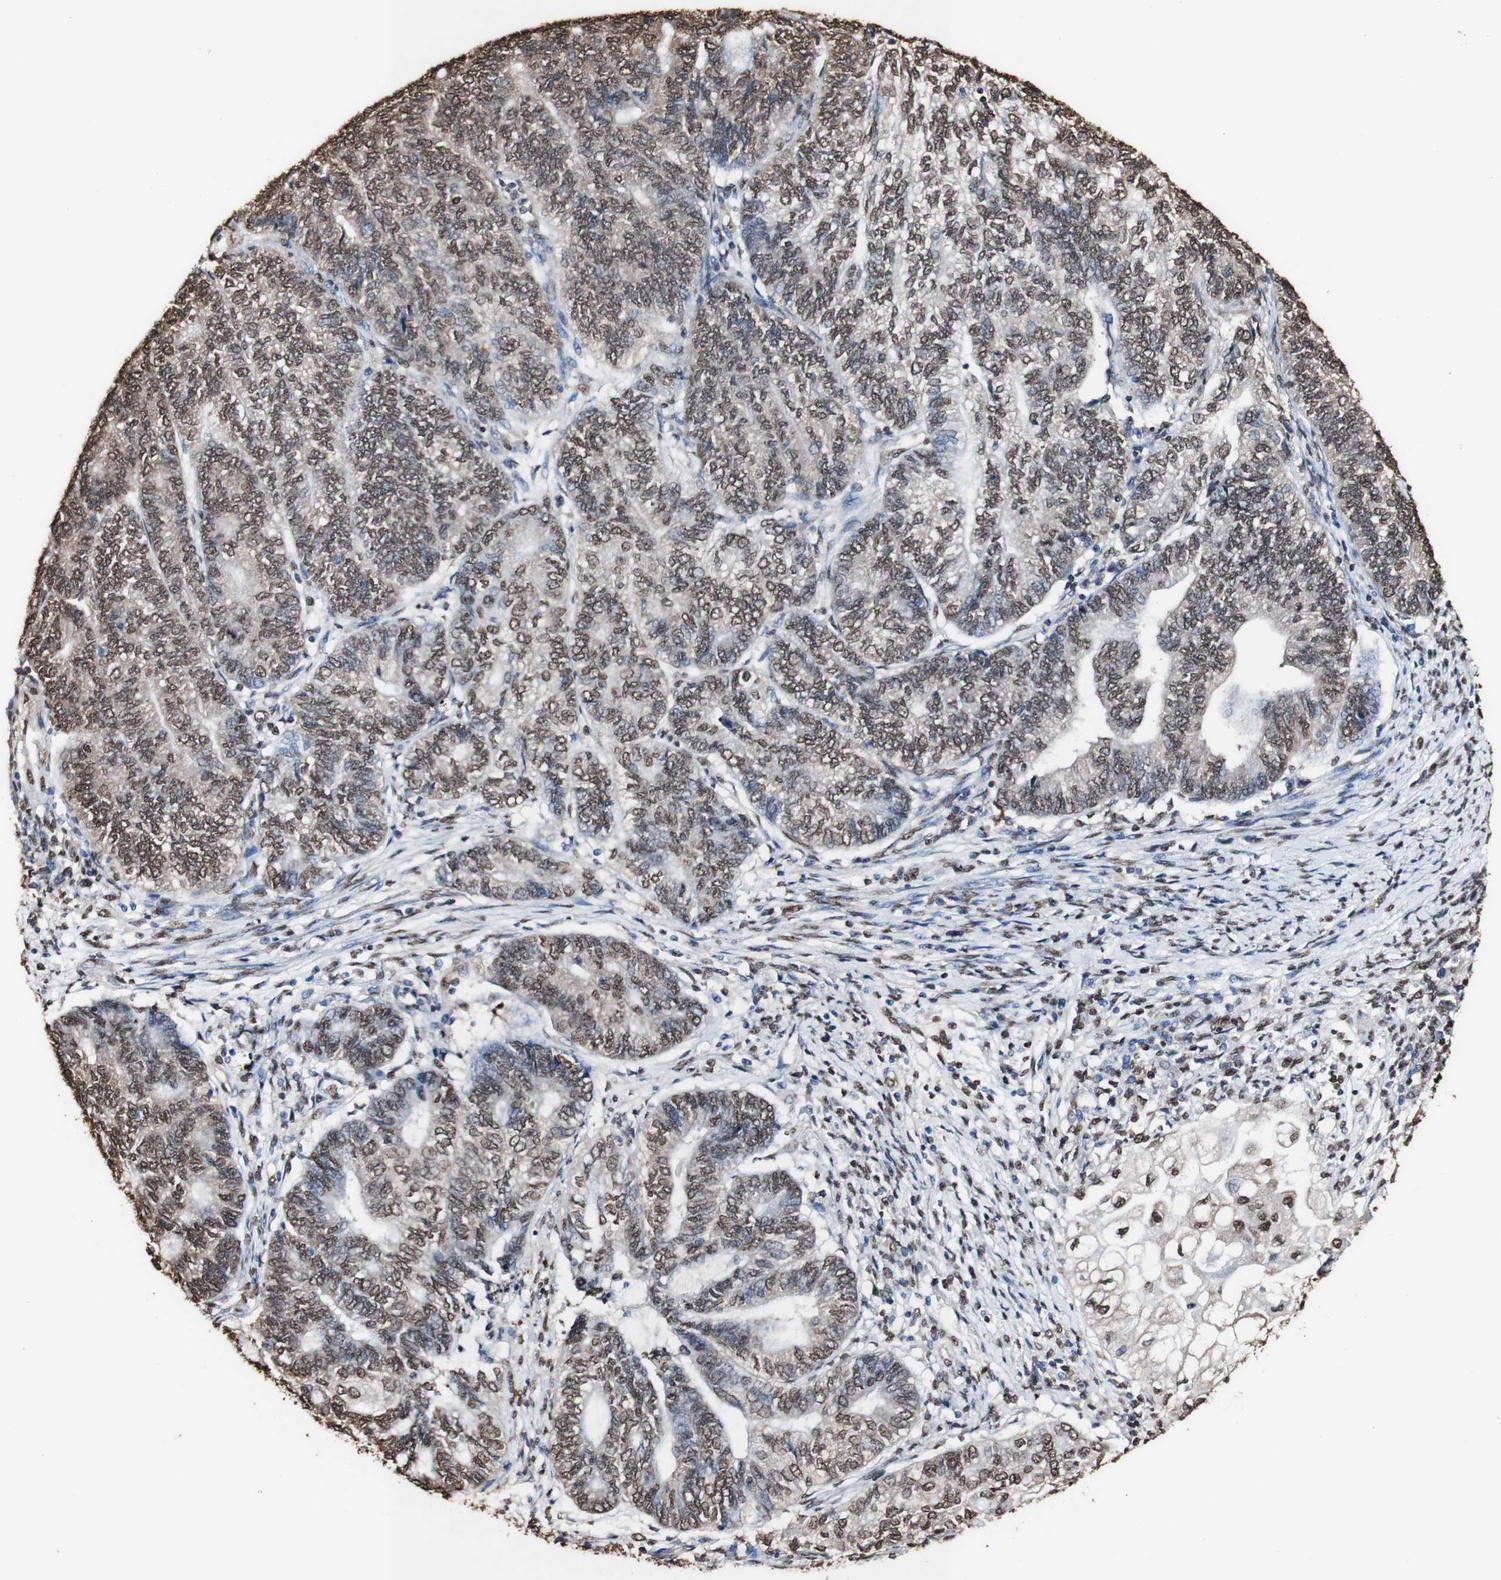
{"staining": {"intensity": "strong", "quantity": "25%-75%", "location": "cytoplasmic/membranous,nuclear"}, "tissue": "endometrial cancer", "cell_type": "Tumor cells", "image_type": "cancer", "snomed": [{"axis": "morphology", "description": "Adenocarcinoma, NOS"}, {"axis": "topography", "description": "Uterus"}, {"axis": "topography", "description": "Endometrium"}], "caption": "Strong cytoplasmic/membranous and nuclear staining for a protein is present in about 25%-75% of tumor cells of adenocarcinoma (endometrial) using IHC.", "gene": "PIDD1", "patient": {"sex": "female", "age": 70}}